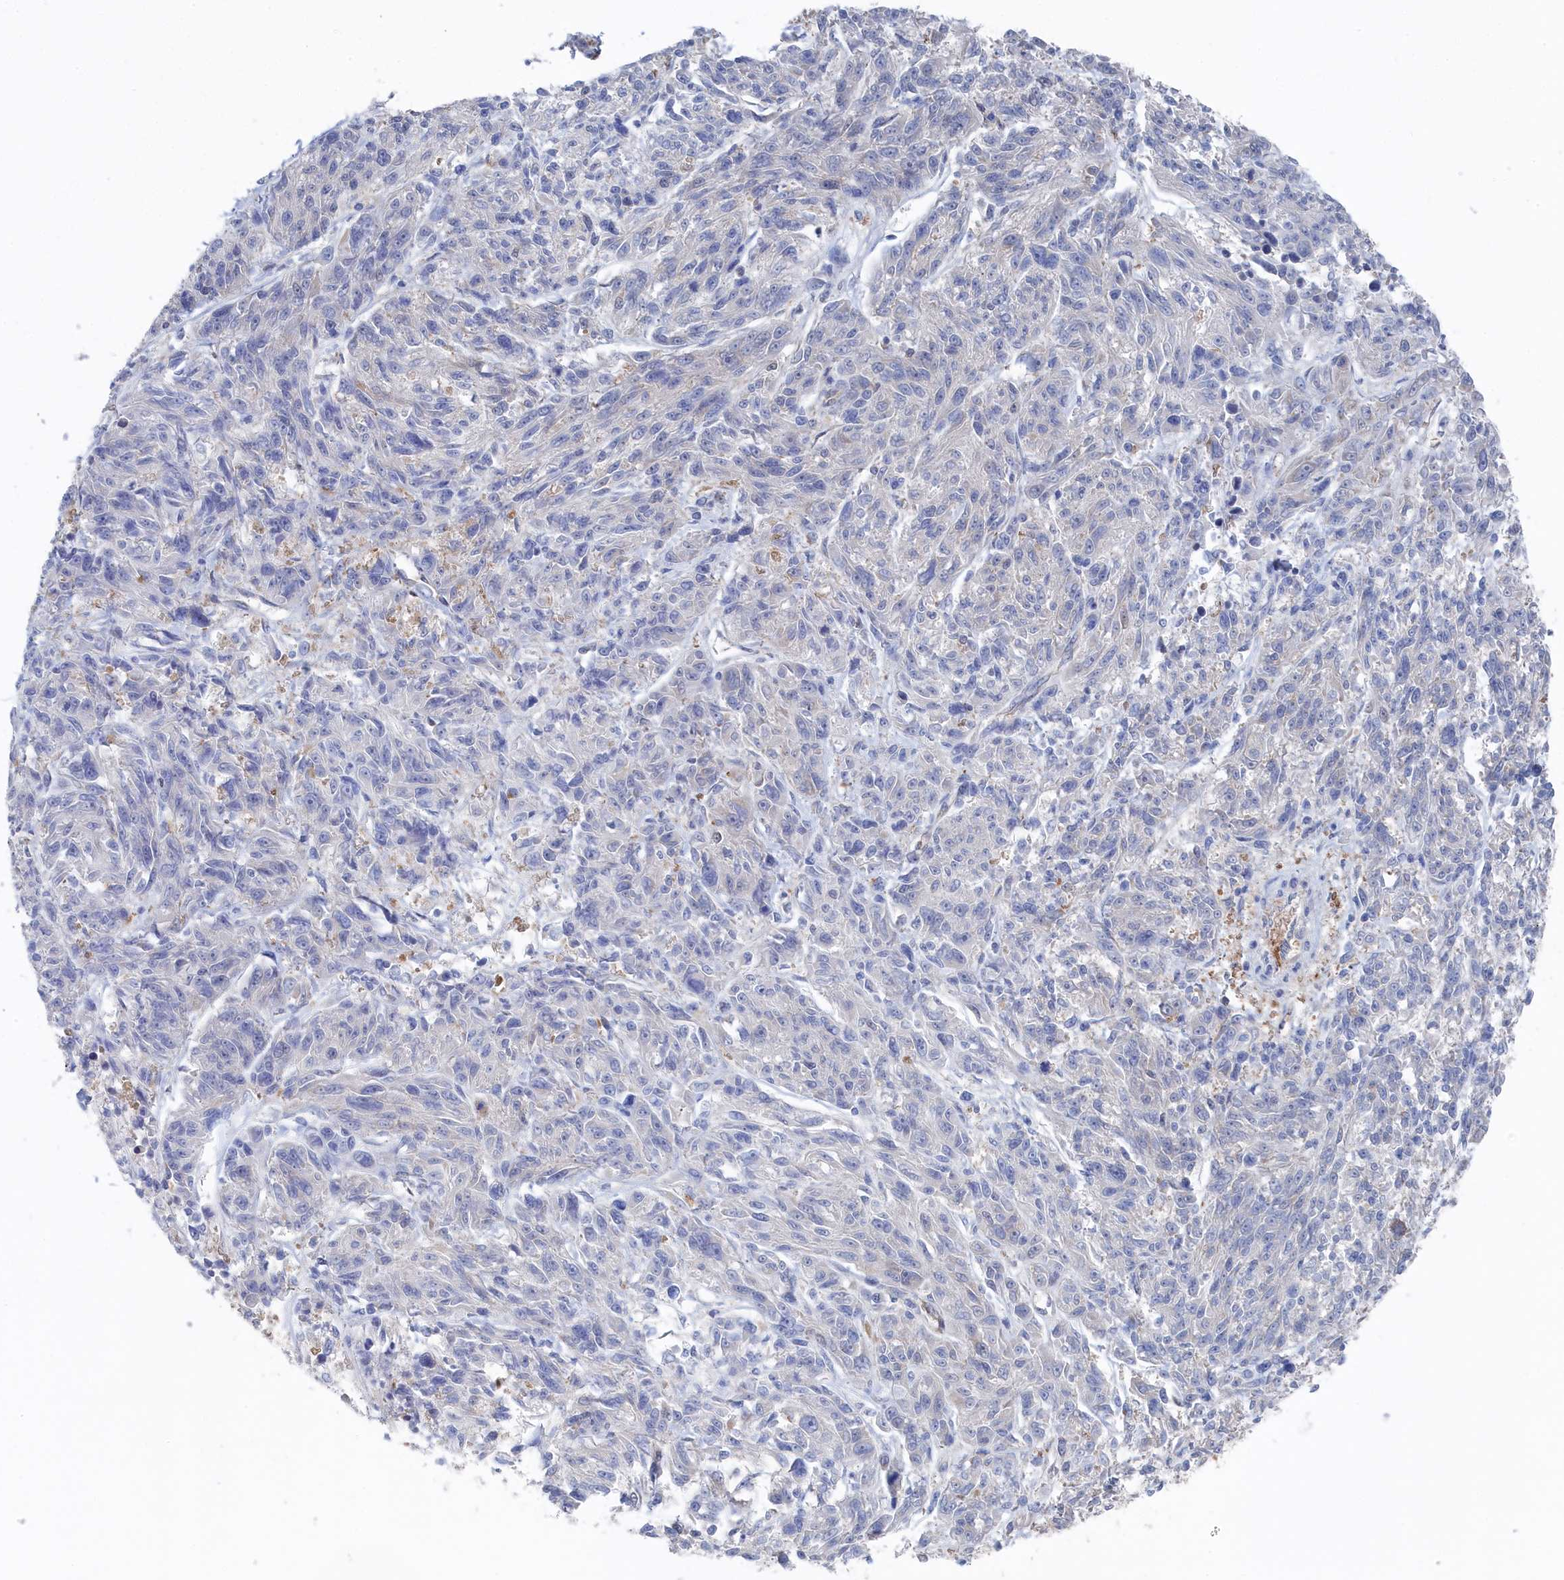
{"staining": {"intensity": "negative", "quantity": "none", "location": "none"}, "tissue": "melanoma", "cell_type": "Tumor cells", "image_type": "cancer", "snomed": [{"axis": "morphology", "description": "Malignant melanoma, NOS"}, {"axis": "topography", "description": "Skin"}], "caption": "This is a histopathology image of IHC staining of malignant melanoma, which shows no positivity in tumor cells.", "gene": "IRGQ", "patient": {"sex": "male", "age": 53}}